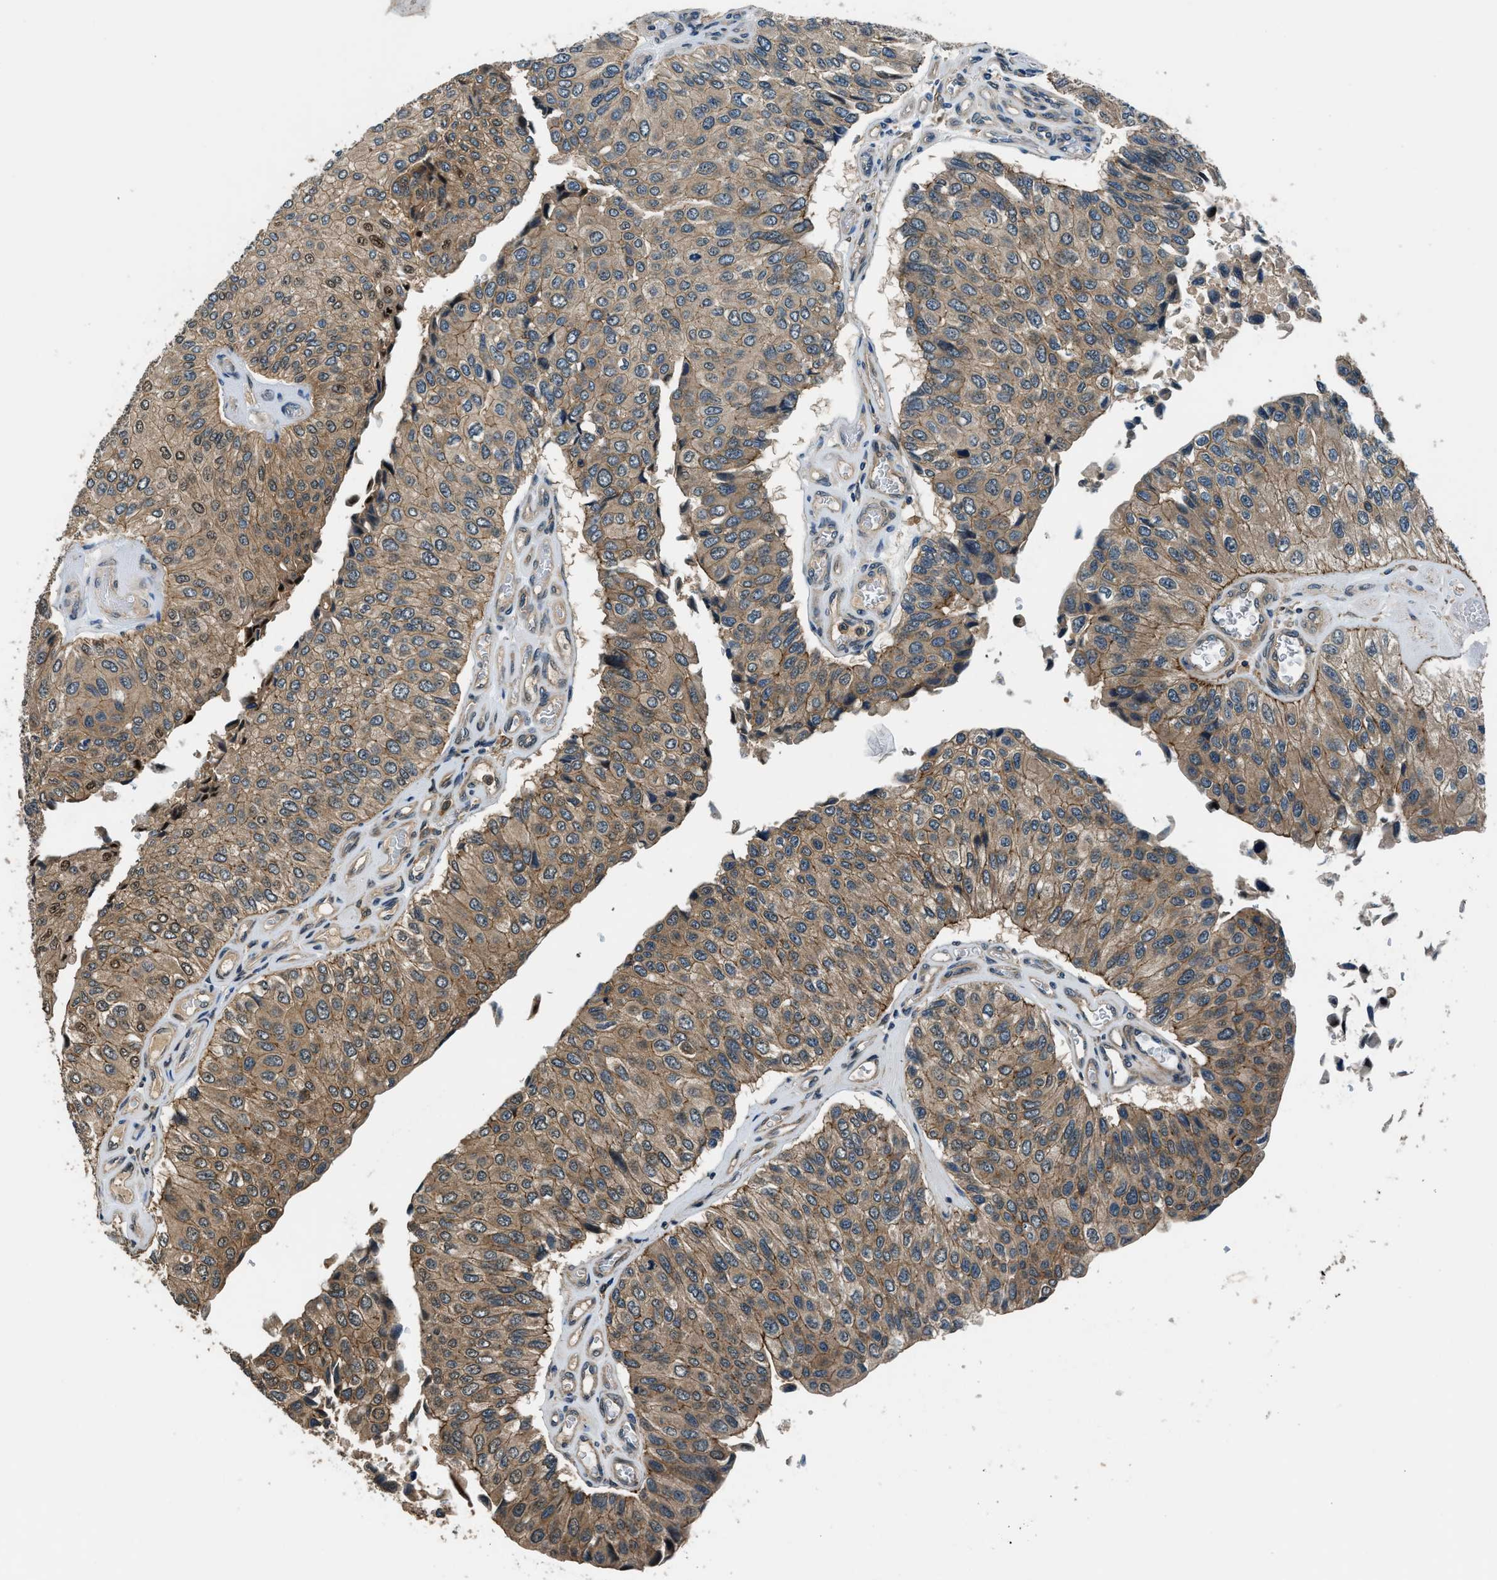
{"staining": {"intensity": "moderate", "quantity": "25%-75%", "location": "cytoplasmic/membranous"}, "tissue": "urothelial cancer", "cell_type": "Tumor cells", "image_type": "cancer", "snomed": [{"axis": "morphology", "description": "Urothelial carcinoma, High grade"}, {"axis": "topography", "description": "Kidney"}, {"axis": "topography", "description": "Urinary bladder"}], "caption": "Immunohistochemistry of human urothelial carcinoma (high-grade) demonstrates medium levels of moderate cytoplasmic/membranous positivity in approximately 25%-75% of tumor cells.", "gene": "ARHGEF11", "patient": {"sex": "male", "age": 77}}